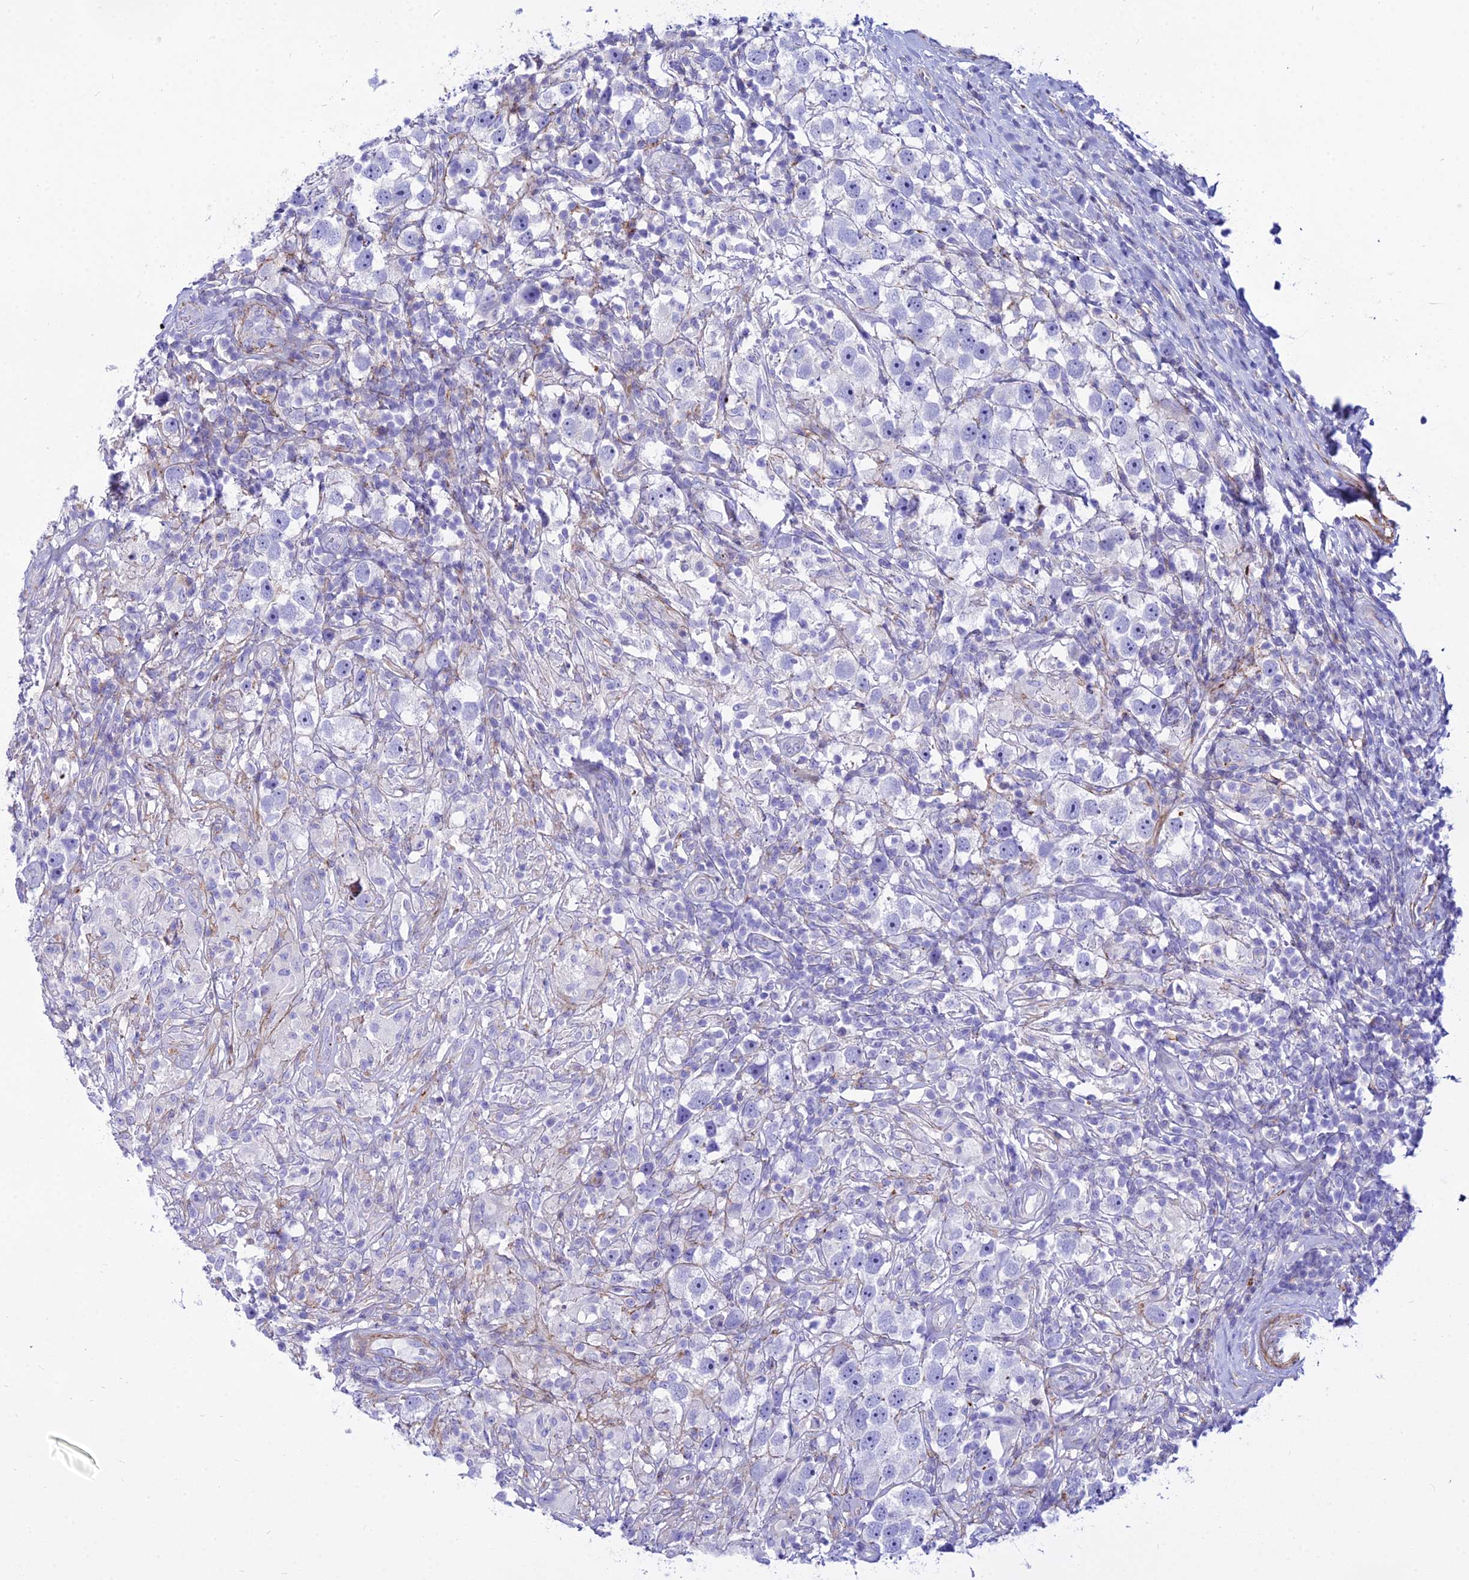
{"staining": {"intensity": "negative", "quantity": "none", "location": "none"}, "tissue": "testis cancer", "cell_type": "Tumor cells", "image_type": "cancer", "snomed": [{"axis": "morphology", "description": "Seminoma, NOS"}, {"axis": "topography", "description": "Testis"}], "caption": "Image shows no significant protein positivity in tumor cells of seminoma (testis). (Brightfield microscopy of DAB (3,3'-diaminobenzidine) IHC at high magnification).", "gene": "DLX1", "patient": {"sex": "male", "age": 49}}